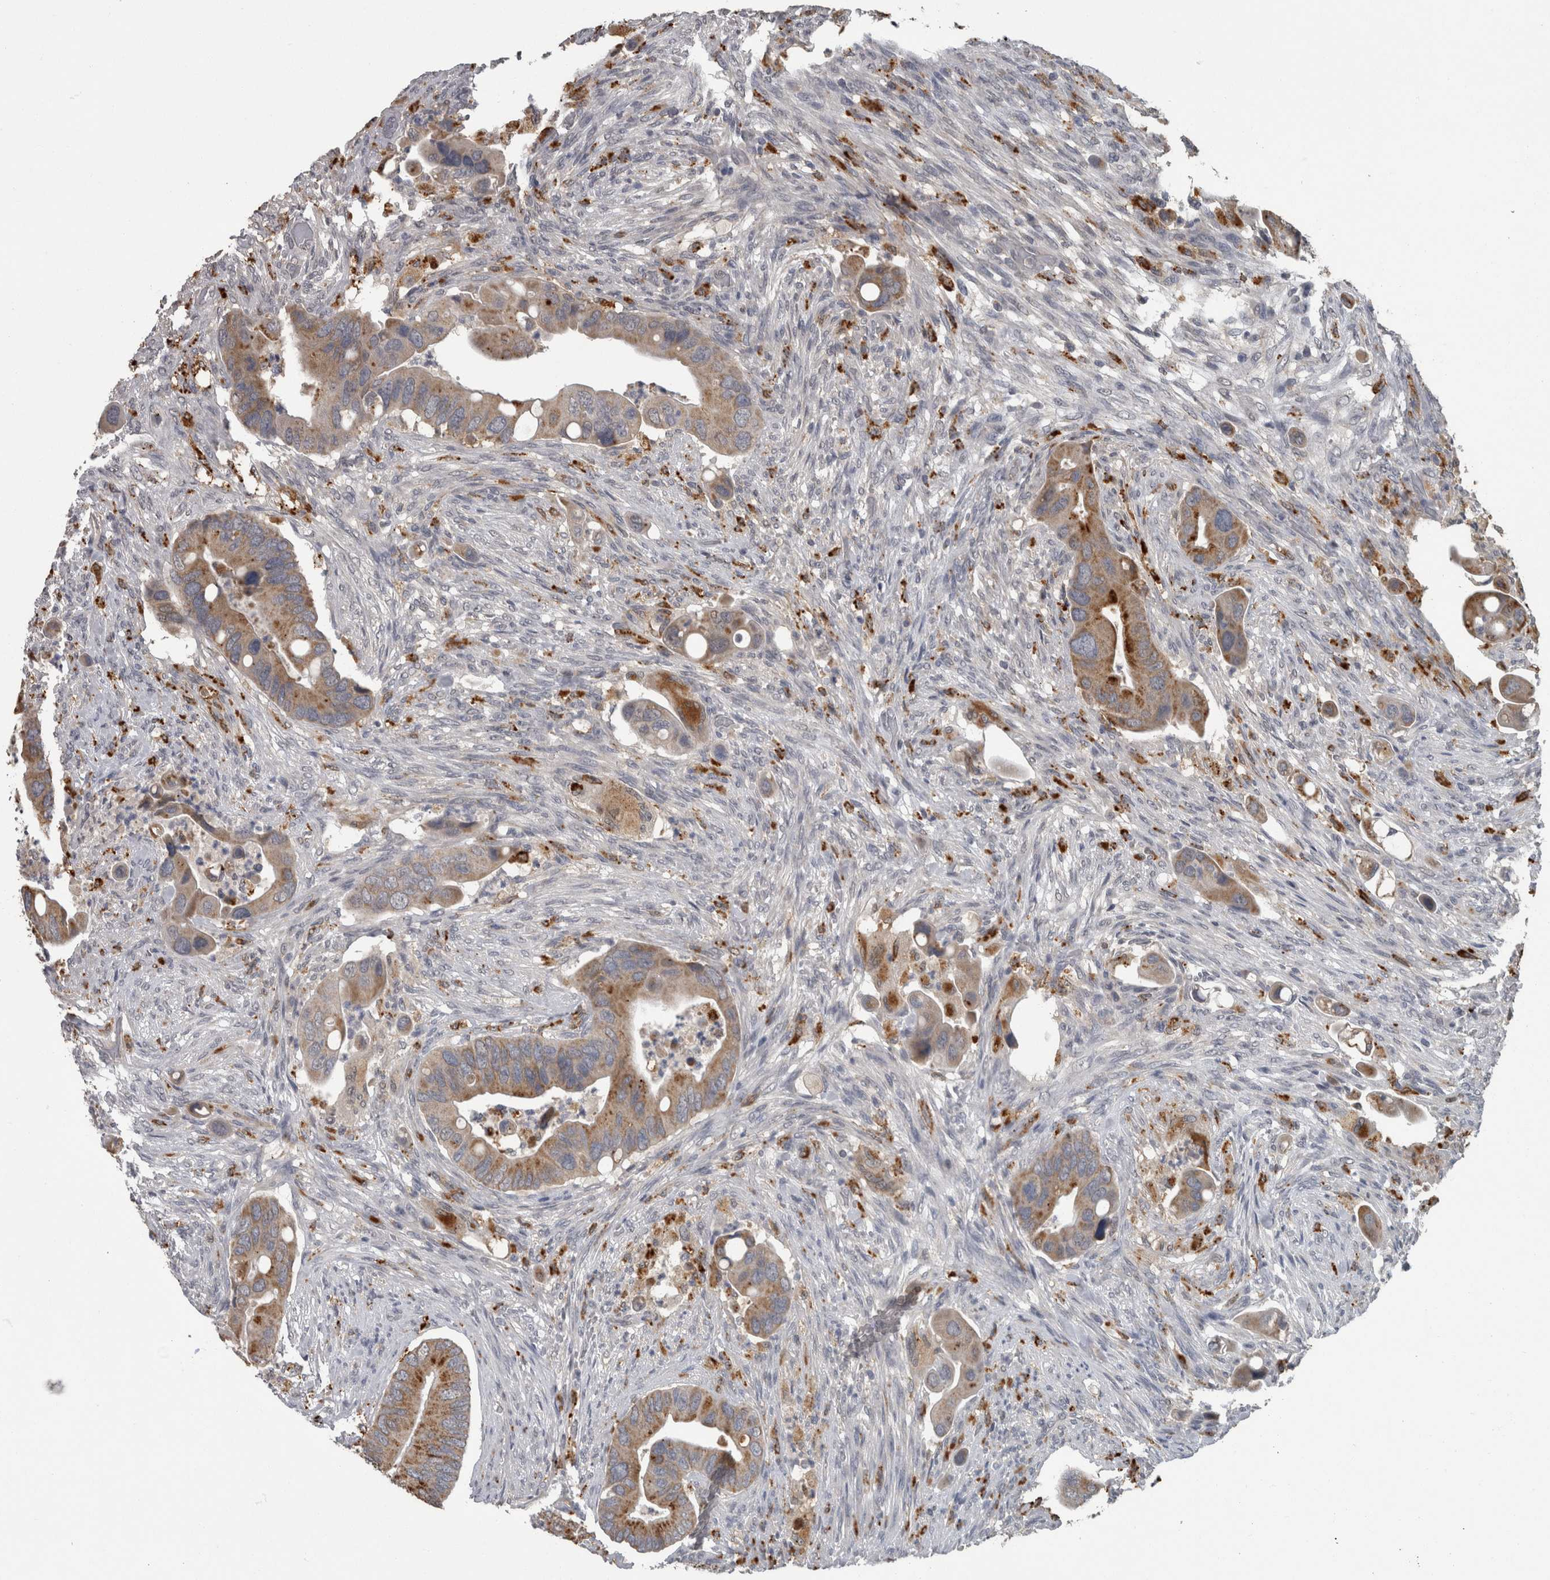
{"staining": {"intensity": "moderate", "quantity": ">75%", "location": "cytoplasmic/membranous"}, "tissue": "colorectal cancer", "cell_type": "Tumor cells", "image_type": "cancer", "snomed": [{"axis": "morphology", "description": "Adenocarcinoma, NOS"}, {"axis": "topography", "description": "Rectum"}], "caption": "Tumor cells display medium levels of moderate cytoplasmic/membranous staining in approximately >75% of cells in colorectal cancer.", "gene": "NAAA", "patient": {"sex": "female", "age": 57}}